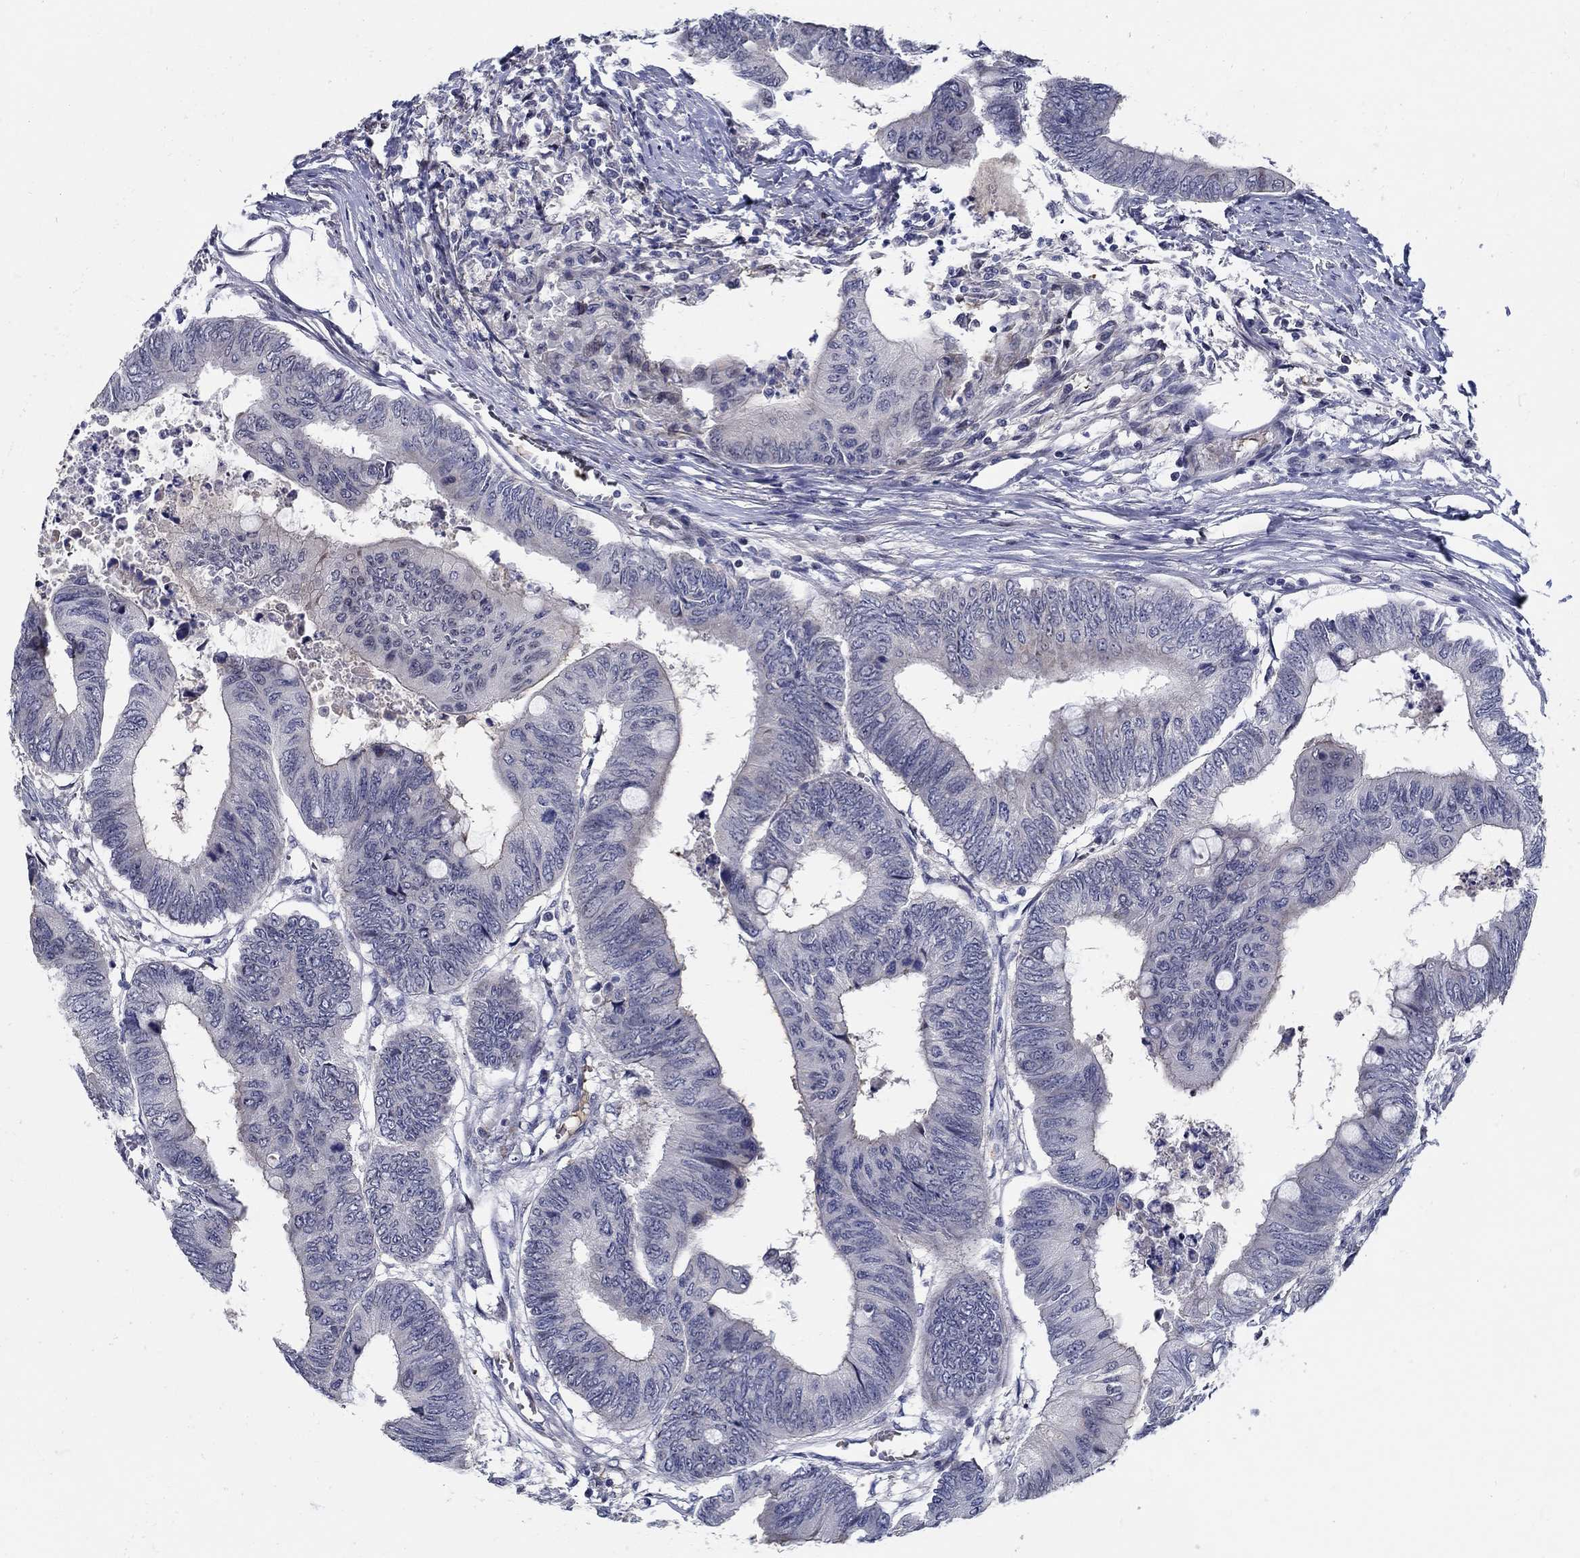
{"staining": {"intensity": "negative", "quantity": "none", "location": "none"}, "tissue": "colorectal cancer", "cell_type": "Tumor cells", "image_type": "cancer", "snomed": [{"axis": "morphology", "description": "Normal tissue, NOS"}, {"axis": "morphology", "description": "Adenocarcinoma, NOS"}, {"axis": "topography", "description": "Rectum"}, {"axis": "topography", "description": "Peripheral nerve tissue"}], "caption": "High magnification brightfield microscopy of colorectal adenocarcinoma stained with DAB (brown) and counterstained with hematoxylin (blue): tumor cells show no significant staining.", "gene": "C16orf46", "patient": {"sex": "male", "age": 92}}